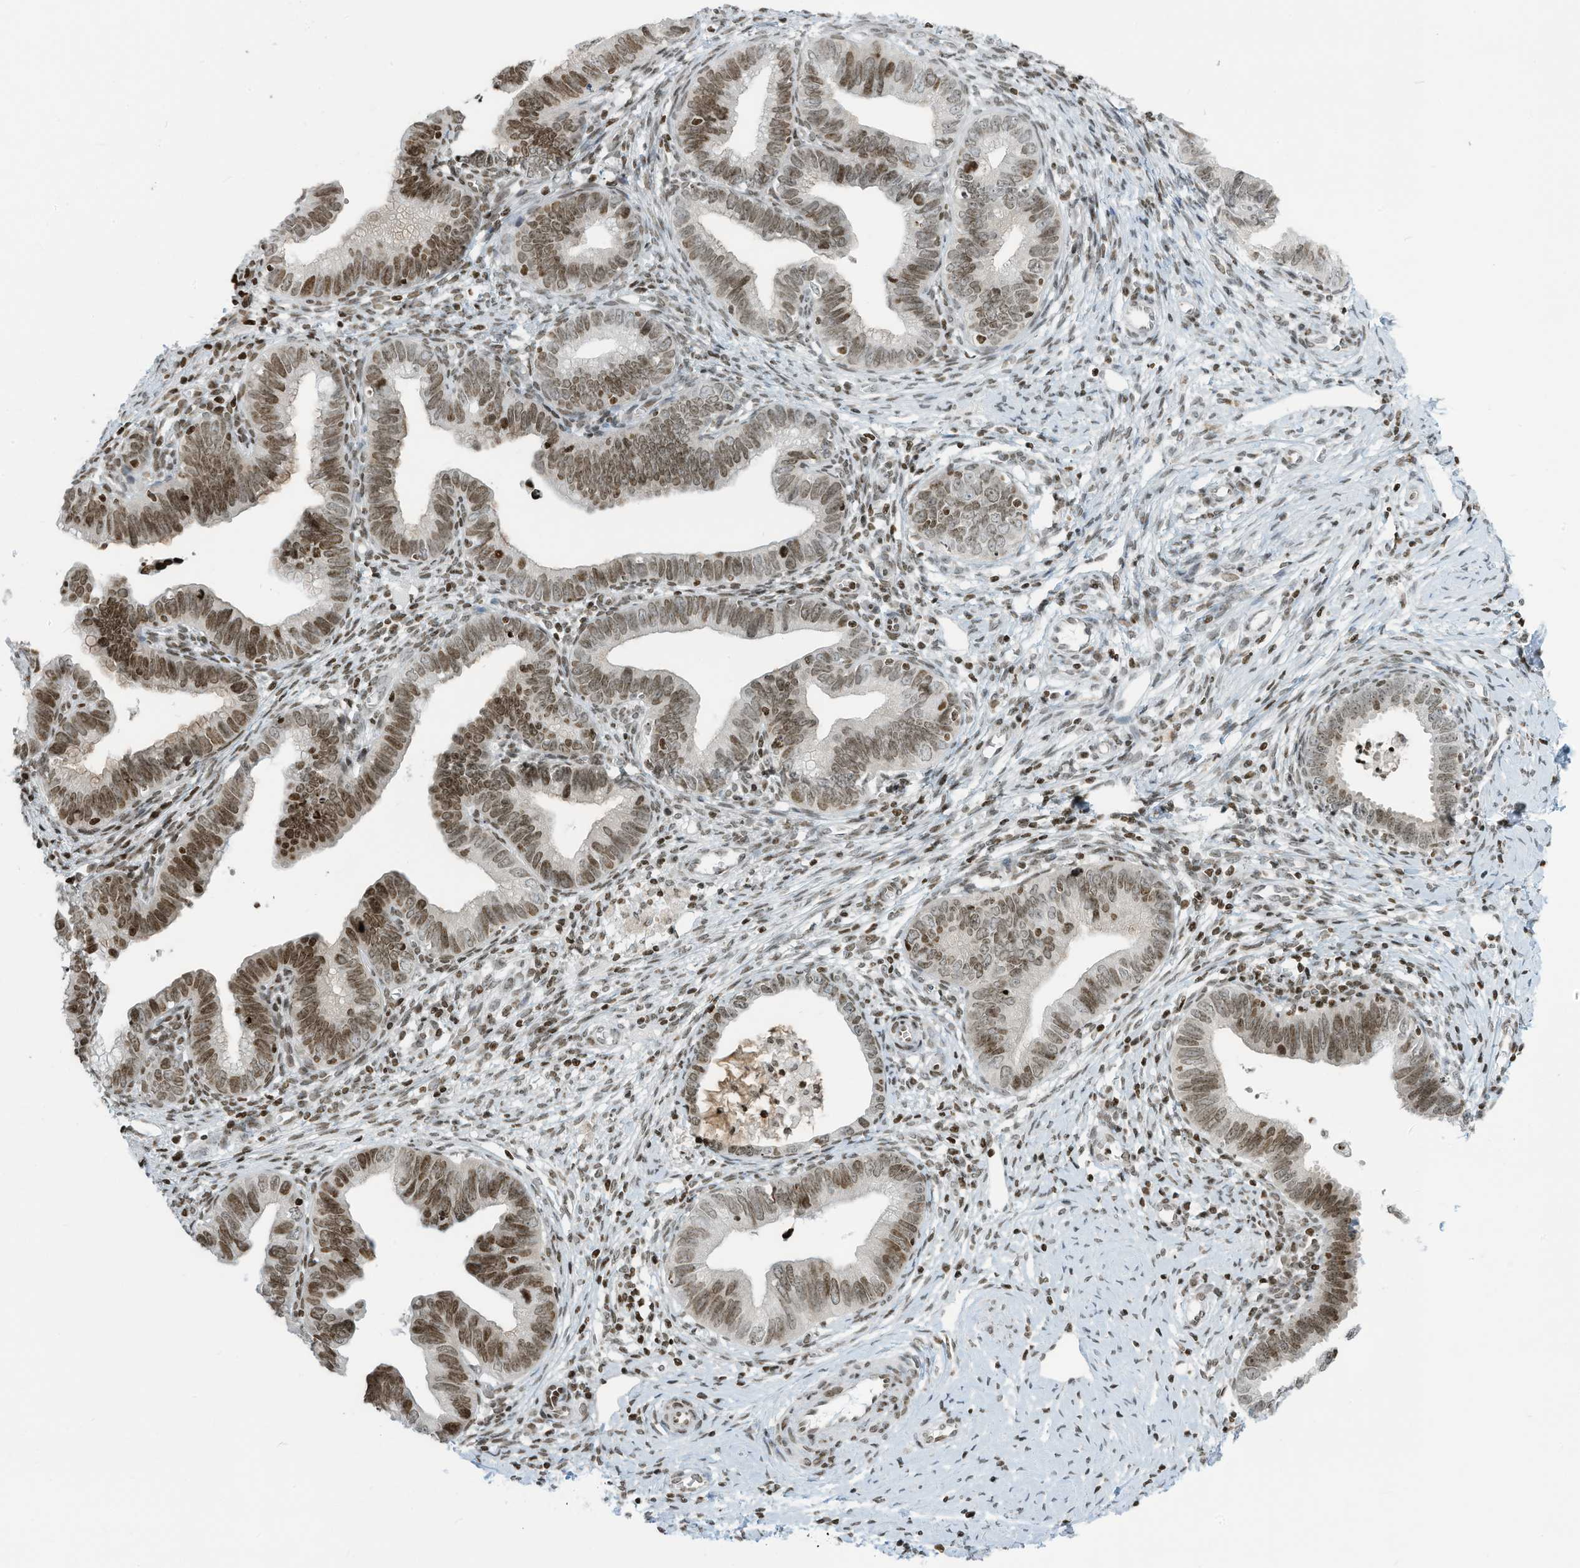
{"staining": {"intensity": "moderate", "quantity": ">75%", "location": "nuclear"}, "tissue": "cervical cancer", "cell_type": "Tumor cells", "image_type": "cancer", "snomed": [{"axis": "morphology", "description": "Adenocarcinoma, NOS"}, {"axis": "topography", "description": "Cervix"}], "caption": "Immunohistochemical staining of cervical cancer (adenocarcinoma) shows medium levels of moderate nuclear expression in approximately >75% of tumor cells. Ihc stains the protein in brown and the nuclei are stained blue.", "gene": "ADI1", "patient": {"sex": "female", "age": 36}}